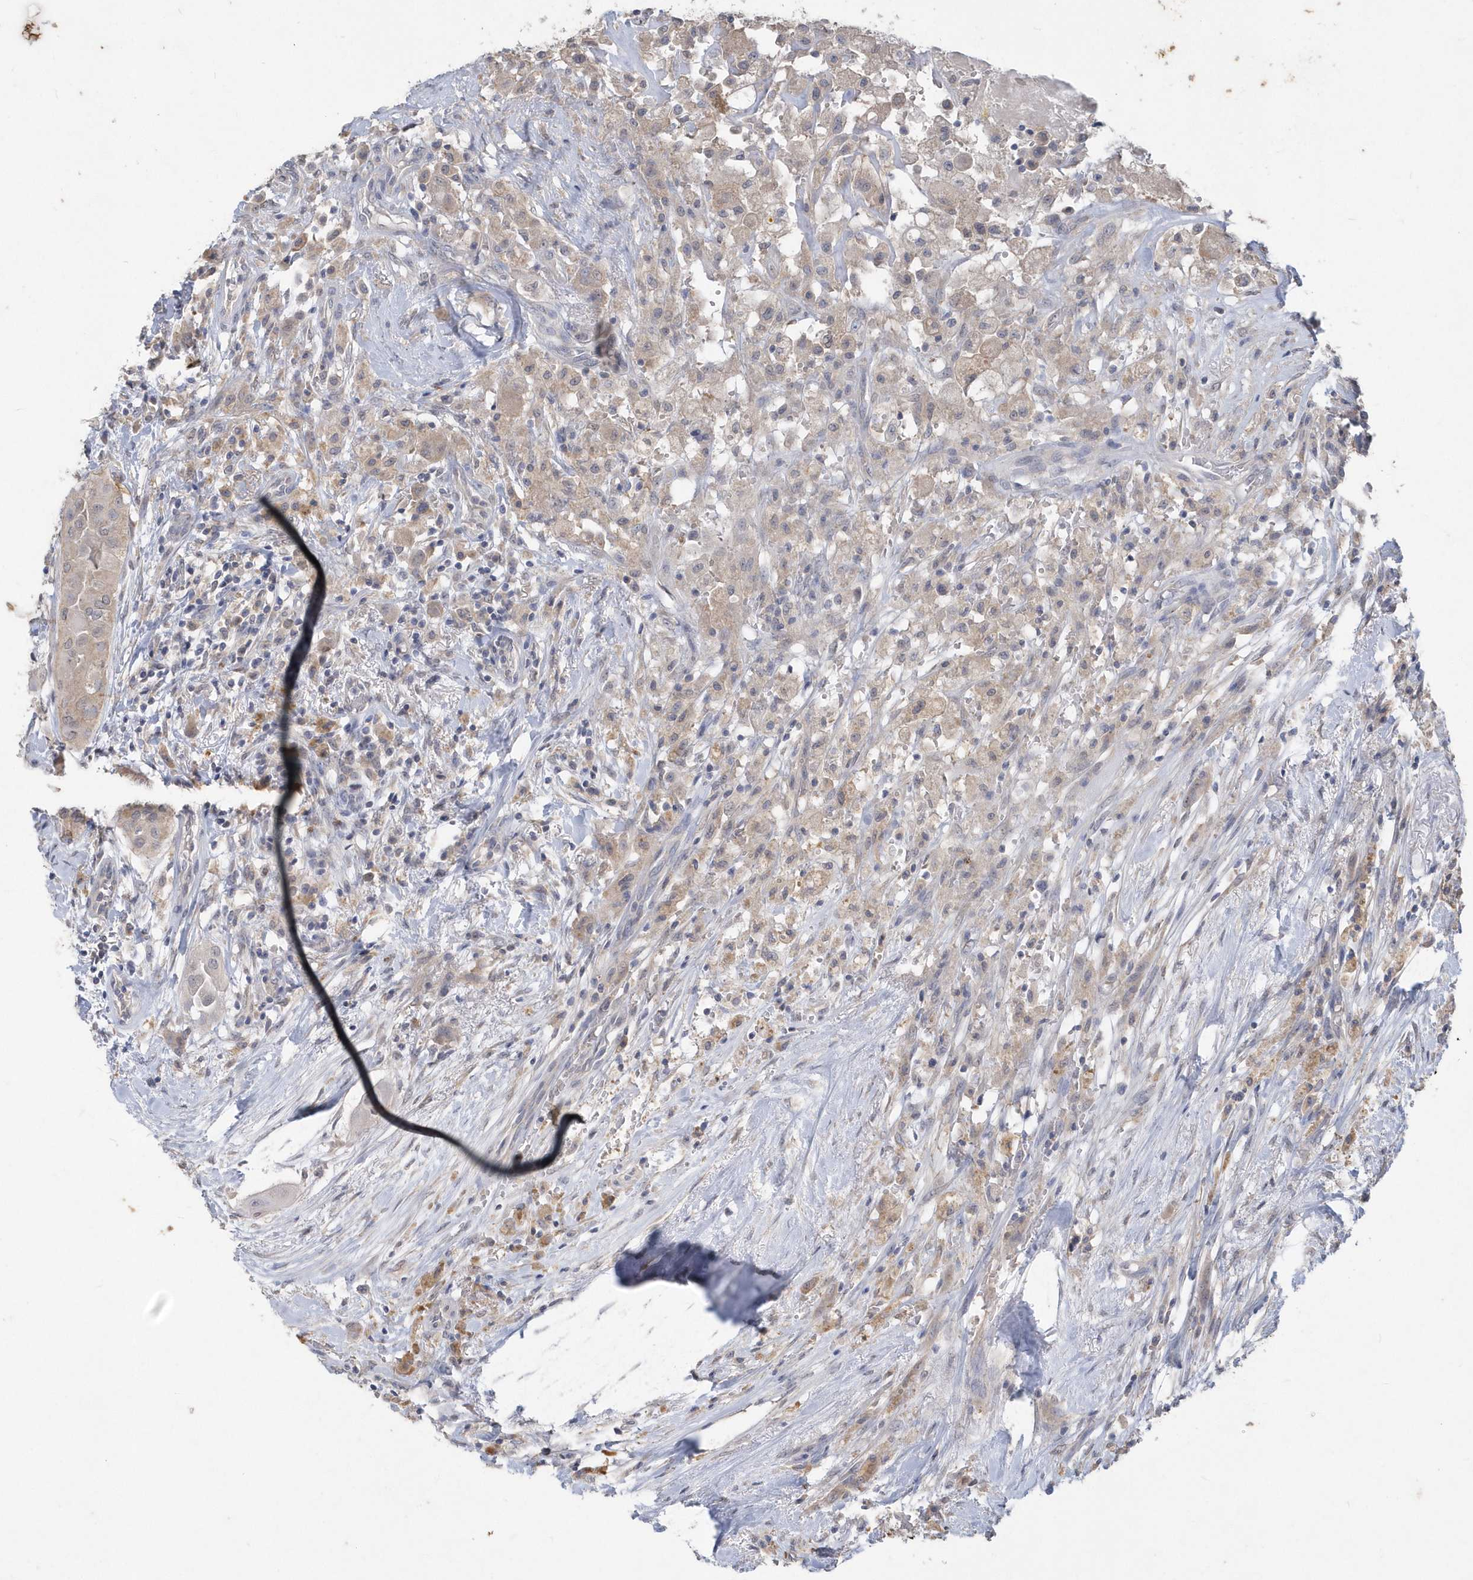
{"staining": {"intensity": "weak", "quantity": ">75%", "location": "cytoplasmic/membranous"}, "tissue": "thyroid cancer", "cell_type": "Tumor cells", "image_type": "cancer", "snomed": [{"axis": "morphology", "description": "Papillary adenocarcinoma, NOS"}, {"axis": "topography", "description": "Thyroid gland"}], "caption": "Thyroid papillary adenocarcinoma stained with a brown dye demonstrates weak cytoplasmic/membranous positive positivity in approximately >75% of tumor cells.", "gene": "AKR7A2", "patient": {"sex": "female", "age": 59}}